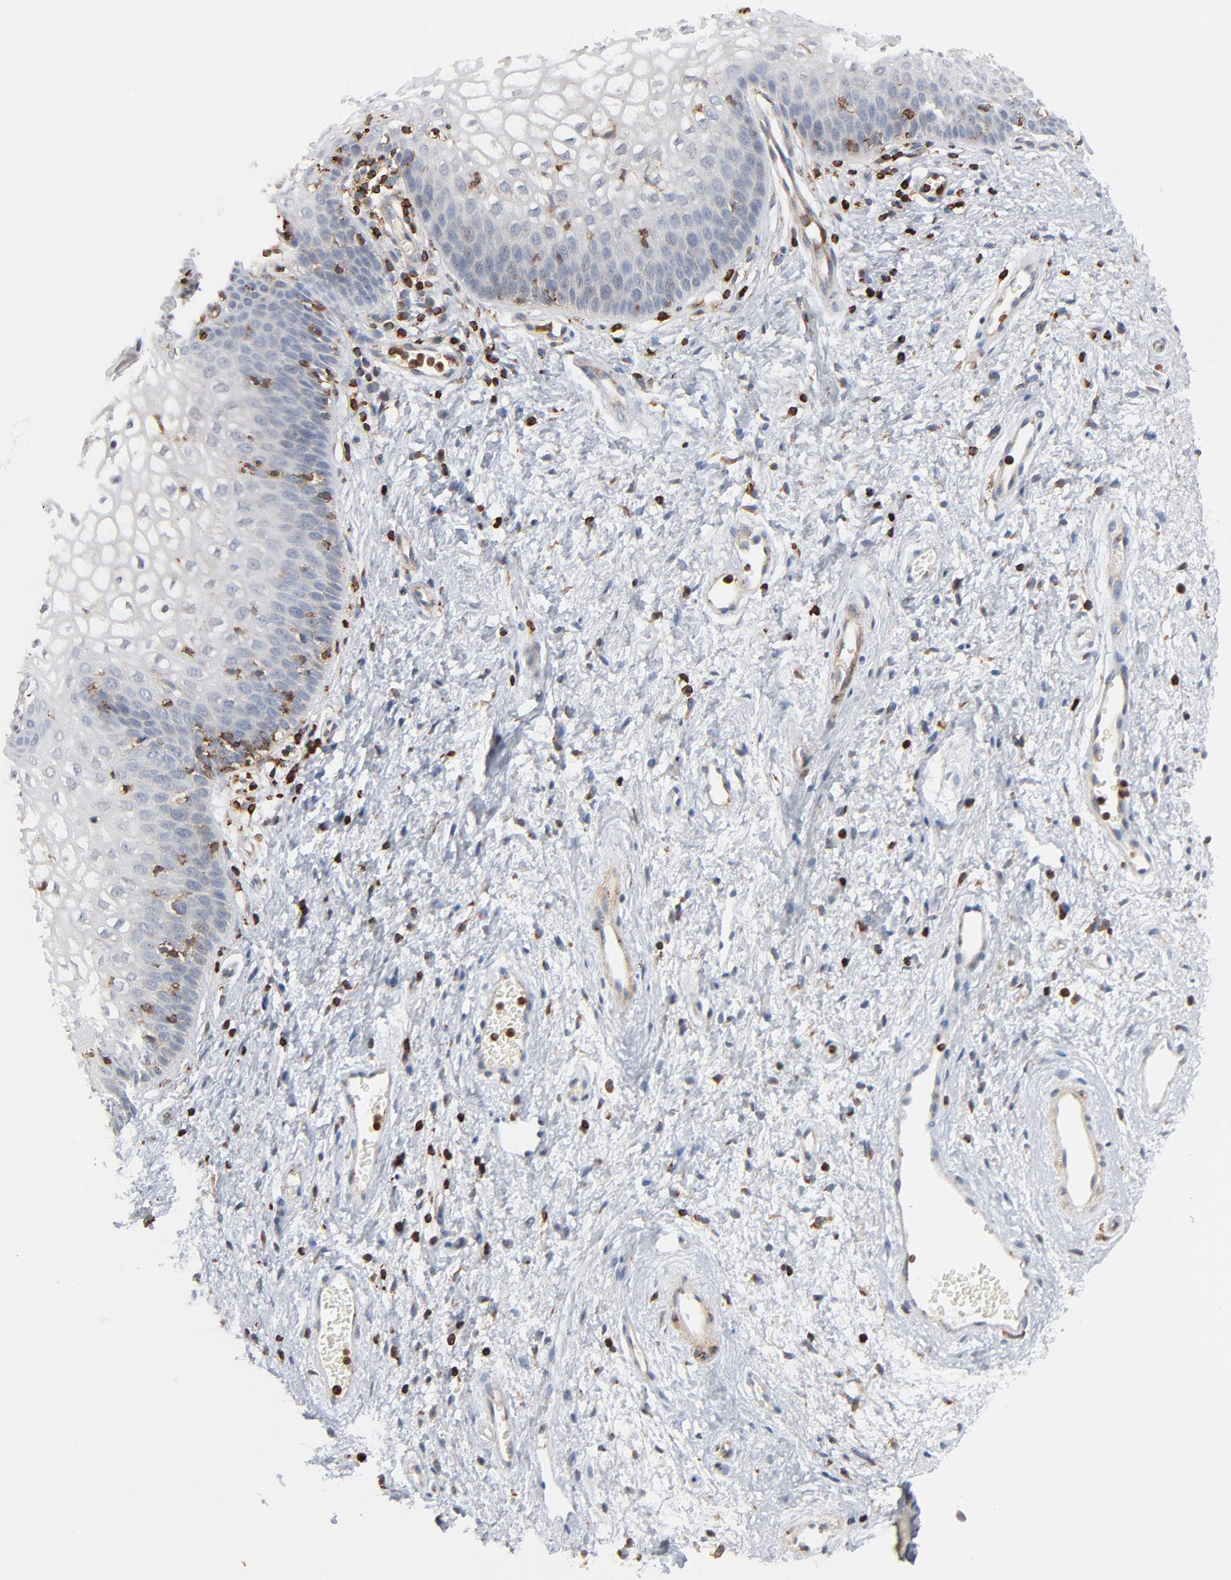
{"staining": {"intensity": "negative", "quantity": "none", "location": "none"}, "tissue": "vagina", "cell_type": "Squamous epithelial cells", "image_type": "normal", "snomed": [{"axis": "morphology", "description": "Normal tissue, NOS"}, {"axis": "topography", "description": "Vagina"}], "caption": "High magnification brightfield microscopy of normal vagina stained with DAB (brown) and counterstained with hematoxylin (blue): squamous epithelial cells show no significant expression. (DAB immunohistochemistry (IHC) visualized using brightfield microscopy, high magnification).", "gene": "SH3KBP1", "patient": {"sex": "female", "age": 34}}